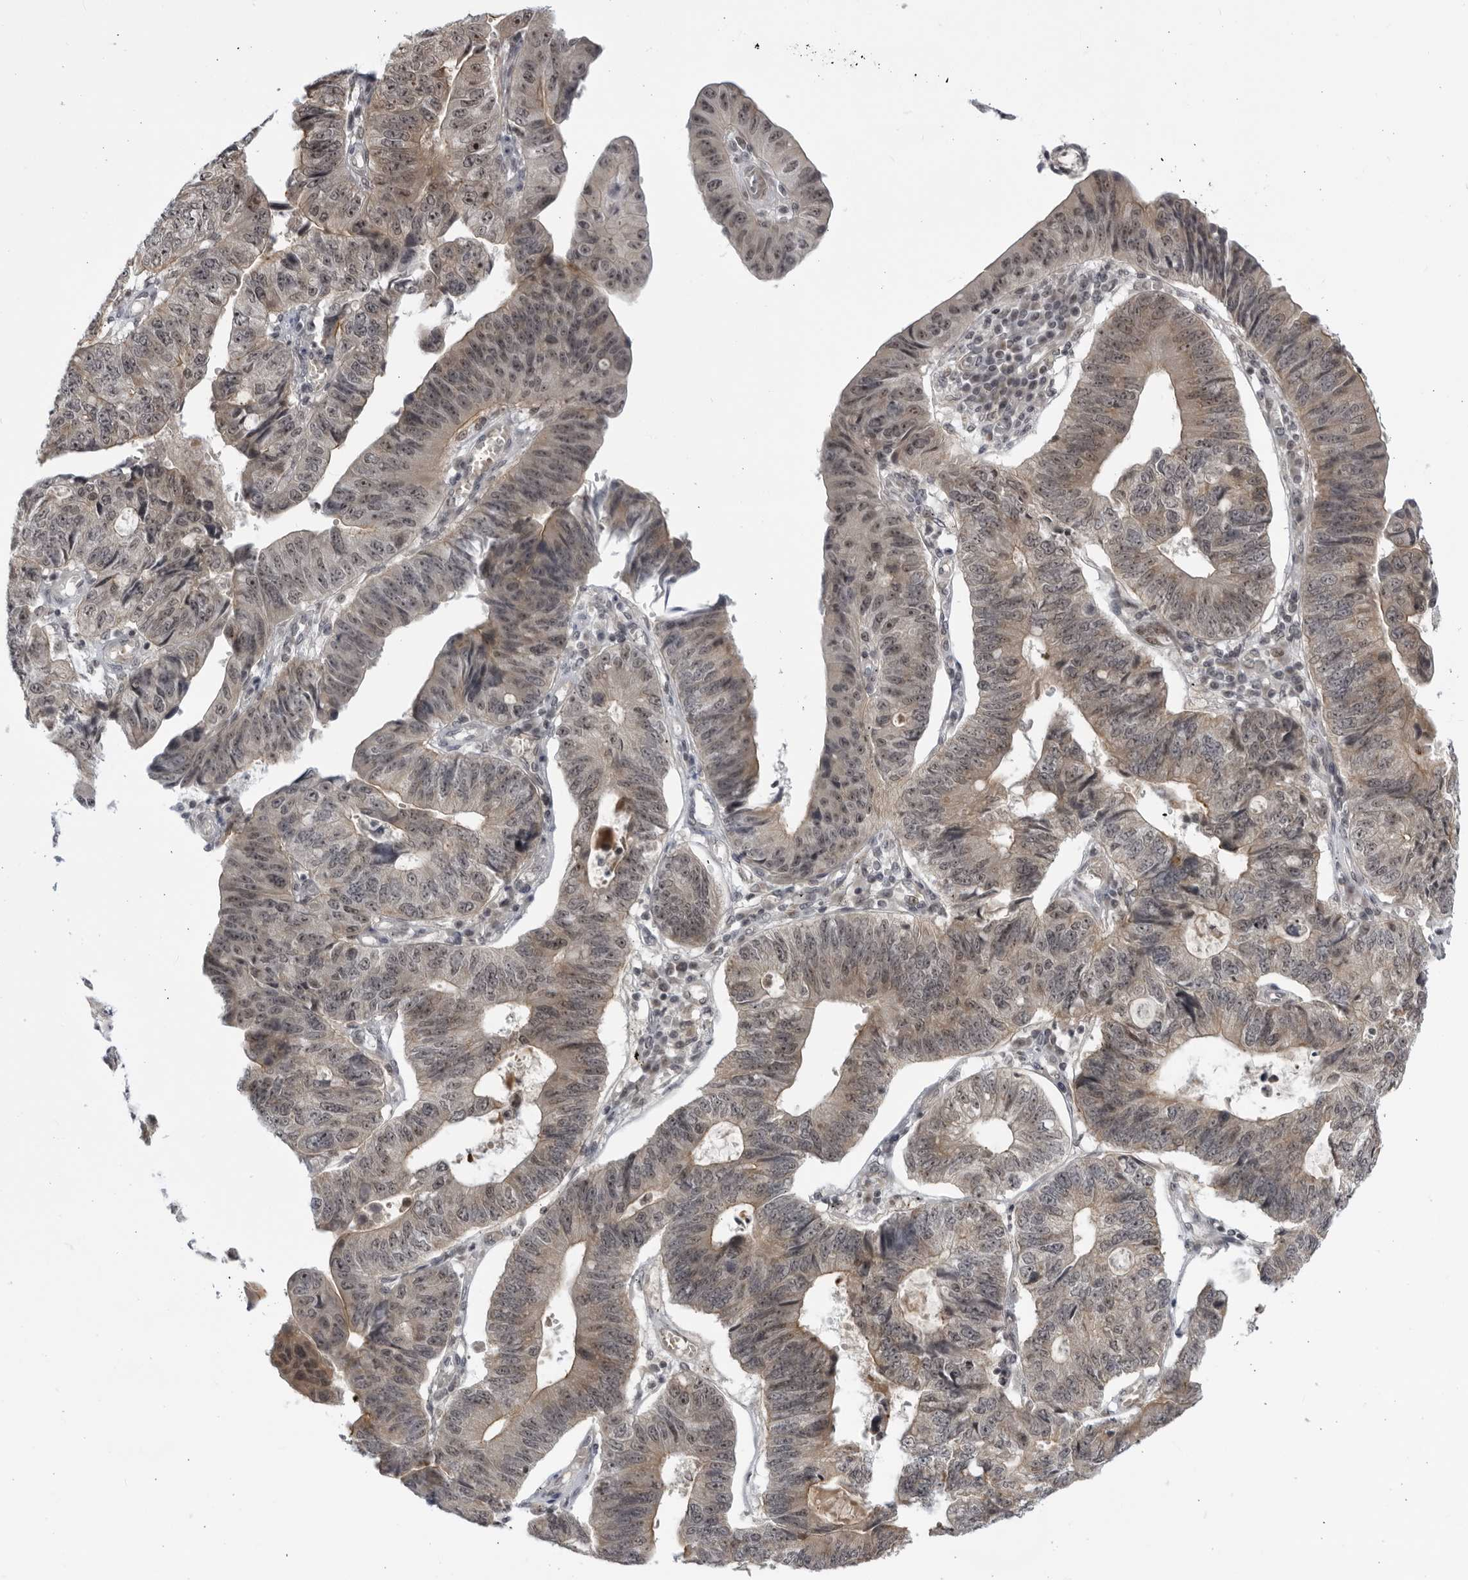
{"staining": {"intensity": "moderate", "quantity": "25%-75%", "location": "cytoplasmic/membranous,nuclear"}, "tissue": "stomach cancer", "cell_type": "Tumor cells", "image_type": "cancer", "snomed": [{"axis": "morphology", "description": "Adenocarcinoma, NOS"}, {"axis": "topography", "description": "Stomach"}], "caption": "Adenocarcinoma (stomach) was stained to show a protein in brown. There is medium levels of moderate cytoplasmic/membranous and nuclear staining in approximately 25%-75% of tumor cells.", "gene": "ITGB3BP", "patient": {"sex": "male", "age": 59}}